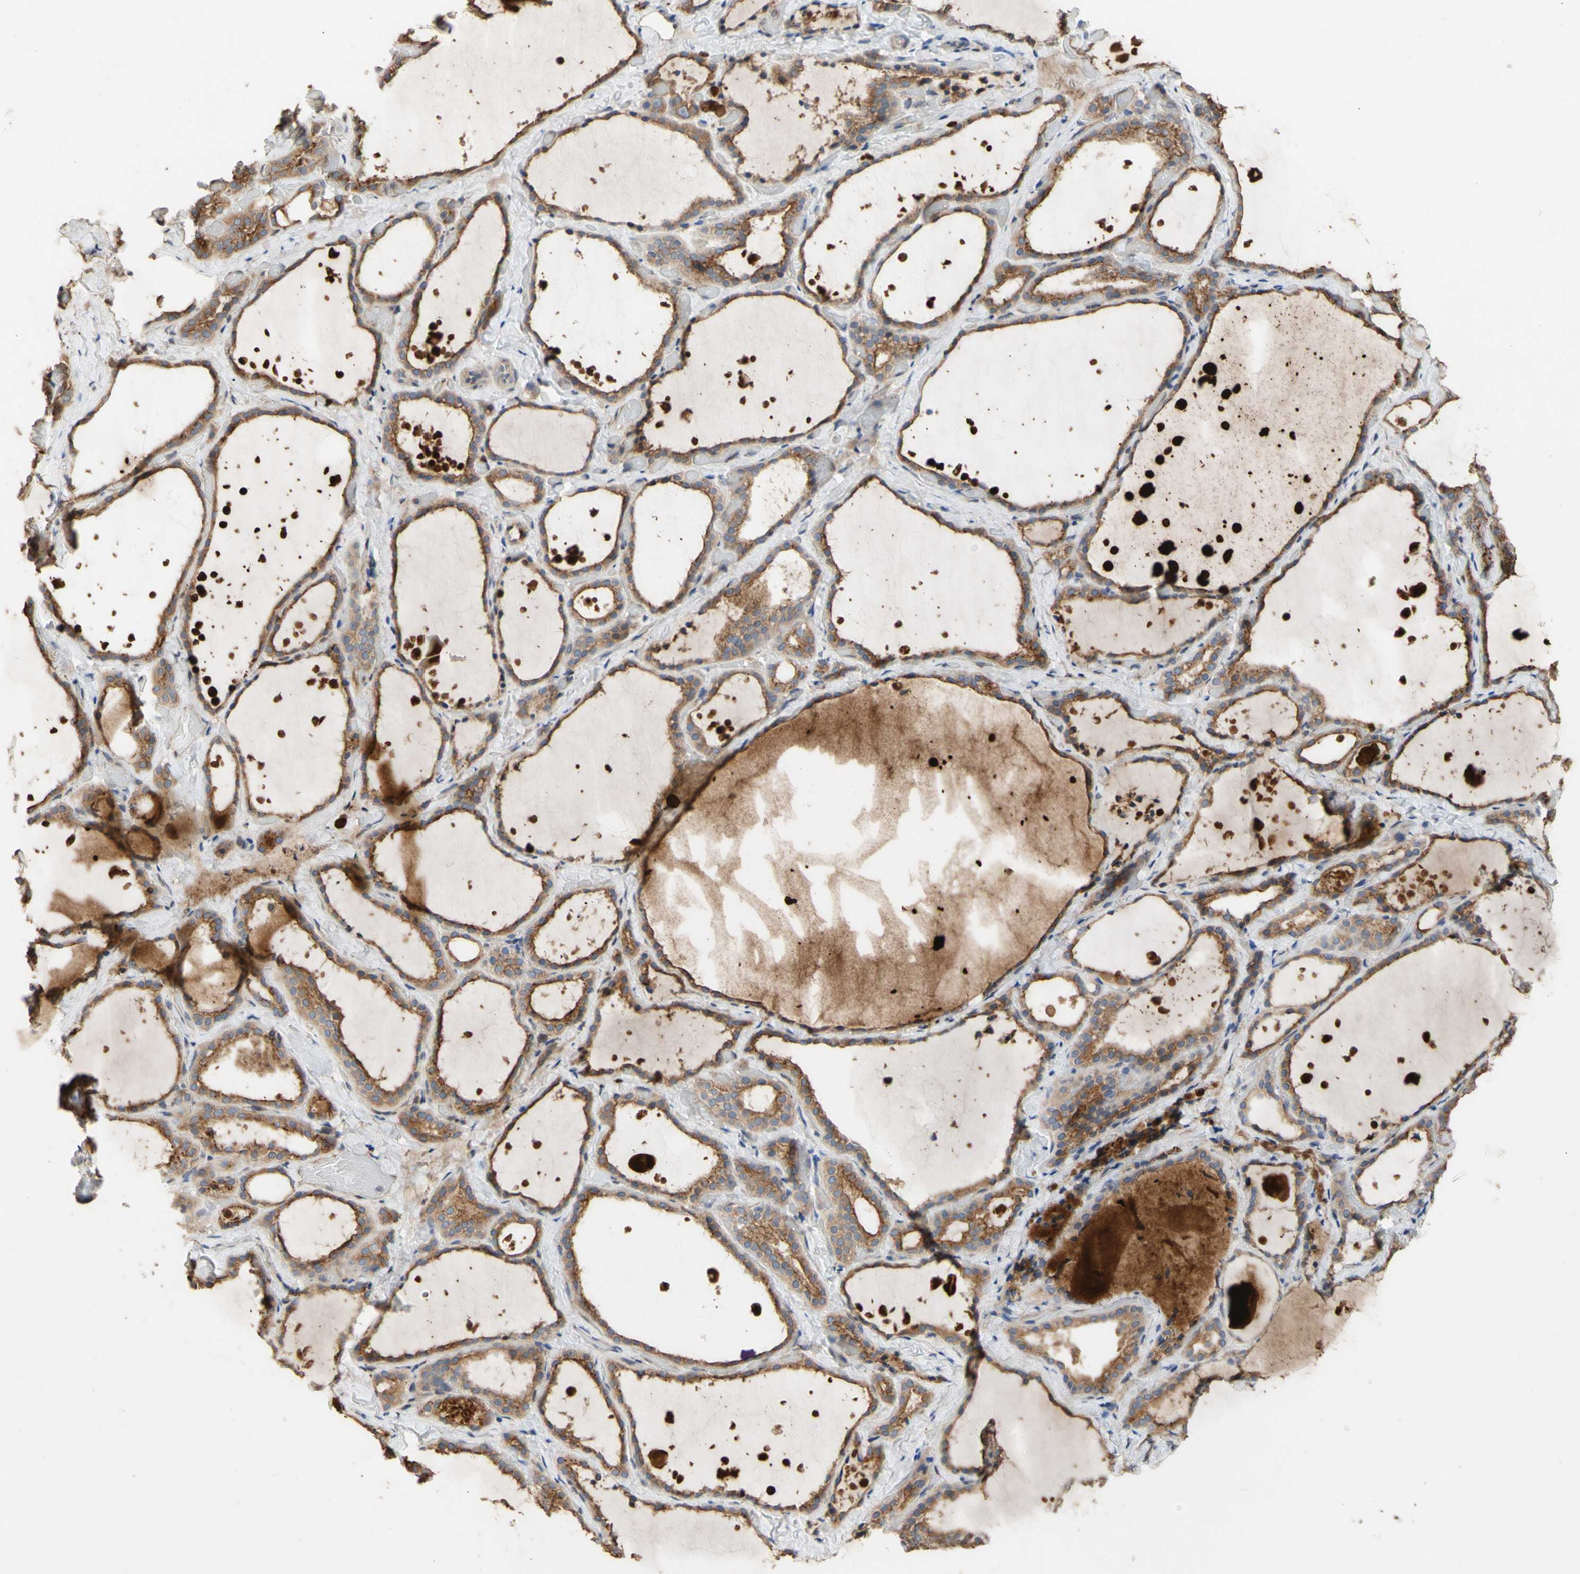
{"staining": {"intensity": "moderate", "quantity": ">75%", "location": "cytoplasmic/membranous"}, "tissue": "thyroid gland", "cell_type": "Glandular cells", "image_type": "normal", "snomed": [{"axis": "morphology", "description": "Normal tissue, NOS"}, {"axis": "topography", "description": "Thyroid gland"}], "caption": "Immunohistochemical staining of normal human thyroid gland shows moderate cytoplasmic/membranous protein positivity in about >75% of glandular cells. (Stains: DAB in brown, nuclei in blue, Microscopy: brightfield microscopy at high magnification).", "gene": "NECTIN3", "patient": {"sex": "female", "age": 44}}